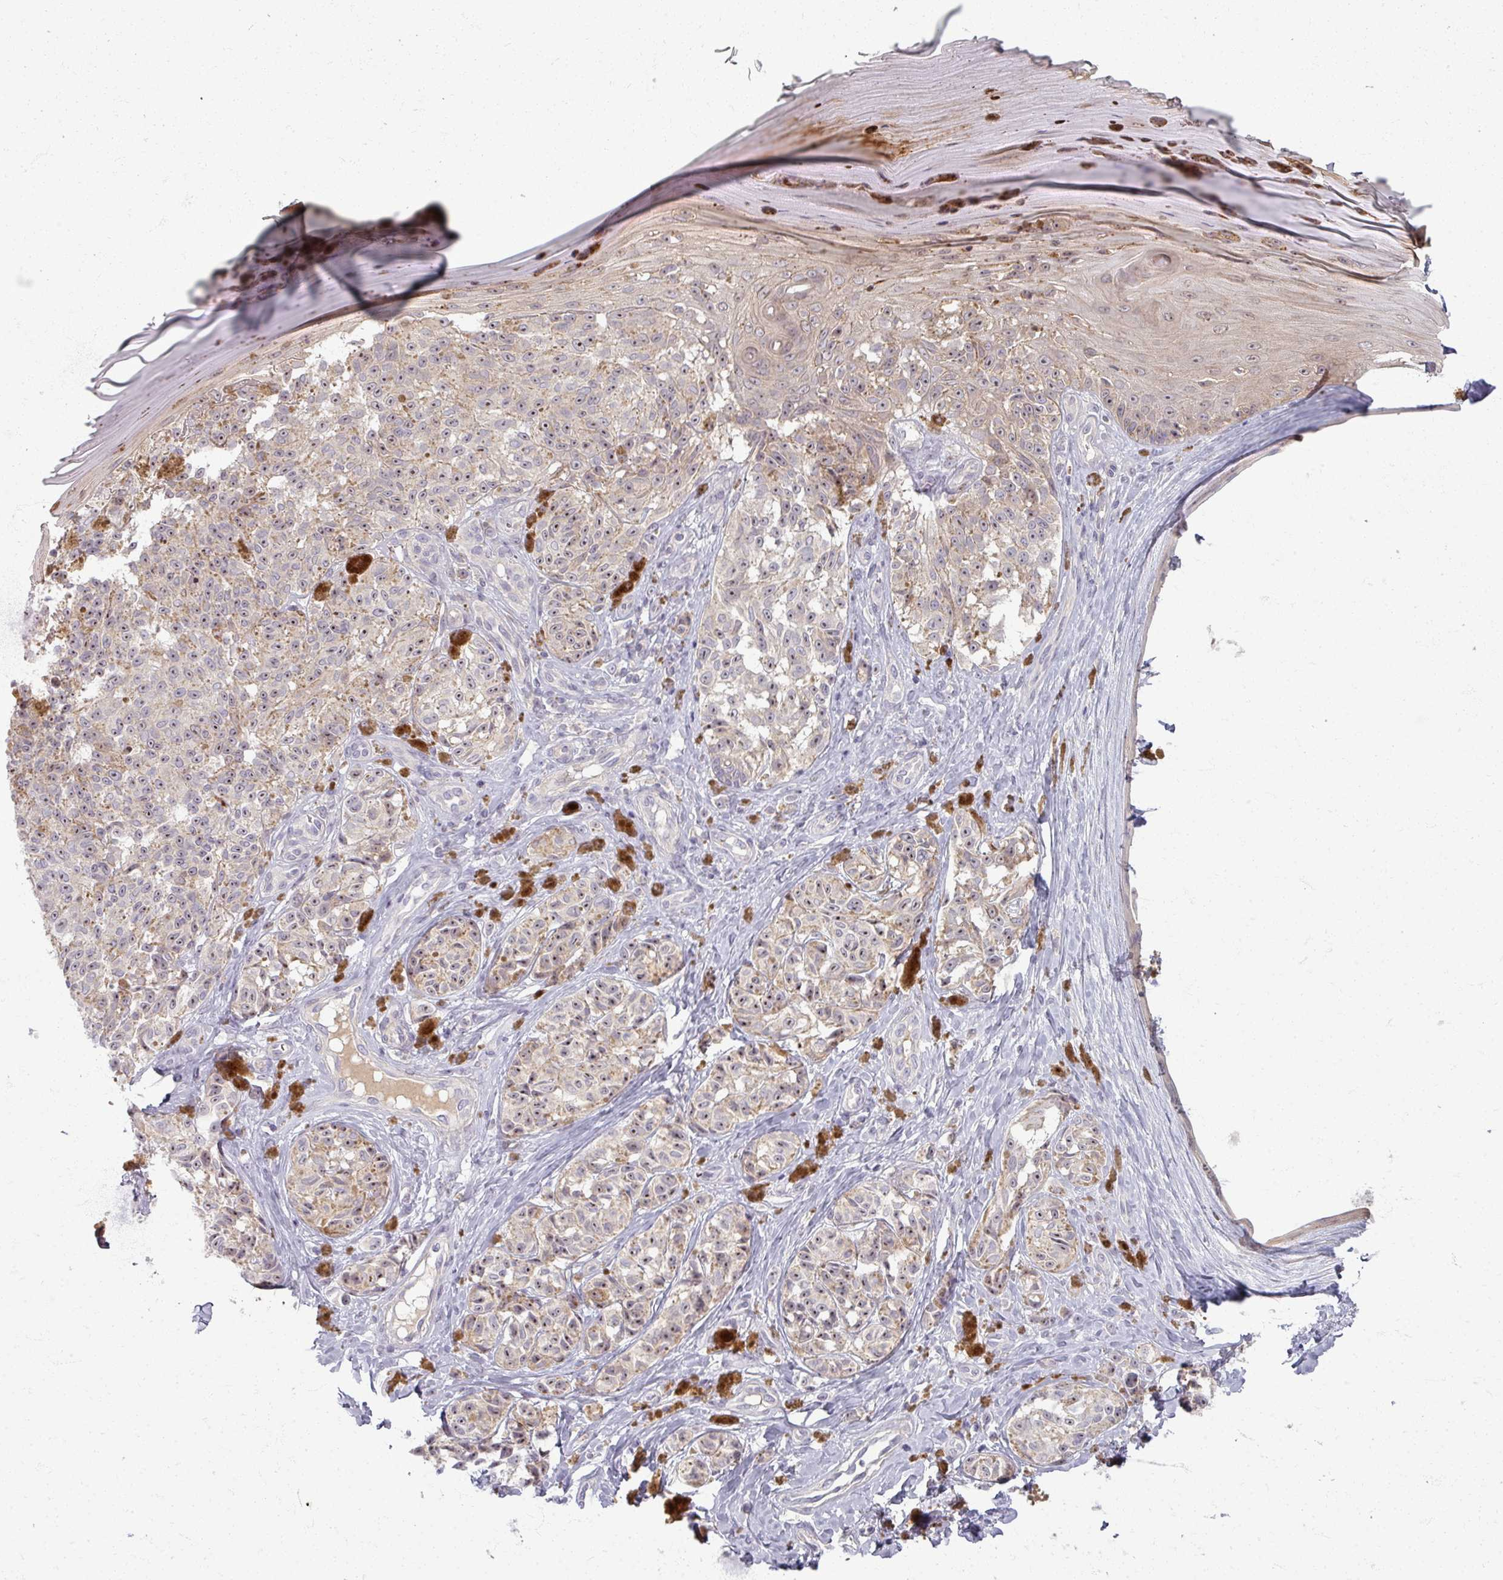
{"staining": {"intensity": "weak", "quantity": "25%-75%", "location": "cytoplasmic/membranous,nuclear"}, "tissue": "melanoma", "cell_type": "Tumor cells", "image_type": "cancer", "snomed": [{"axis": "morphology", "description": "Malignant melanoma, NOS"}, {"axis": "topography", "description": "Skin"}], "caption": "DAB immunohistochemical staining of melanoma demonstrates weak cytoplasmic/membranous and nuclear protein staining in about 25%-75% of tumor cells.", "gene": "TTLL7", "patient": {"sex": "female", "age": 65}}